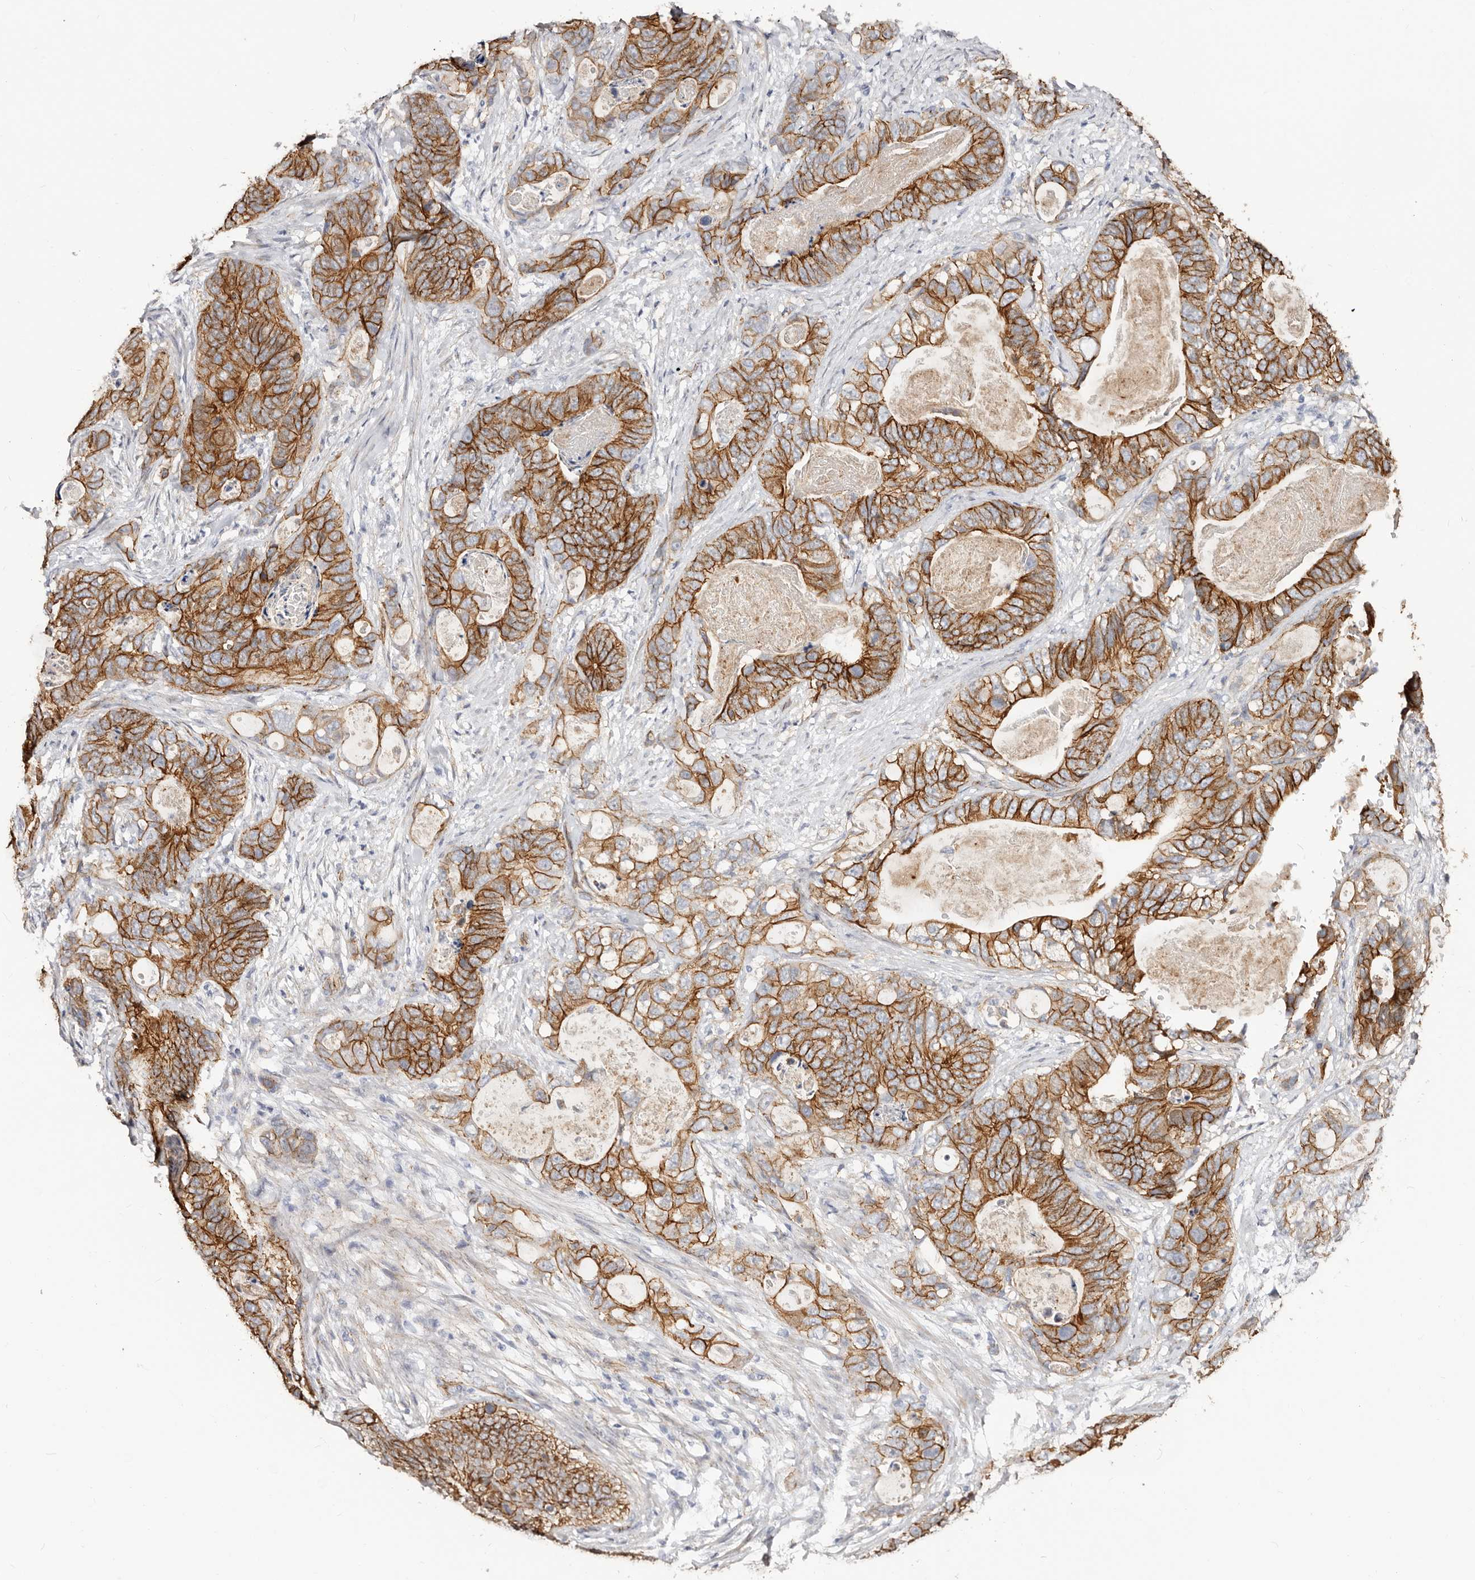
{"staining": {"intensity": "strong", "quantity": ">75%", "location": "cytoplasmic/membranous"}, "tissue": "stomach cancer", "cell_type": "Tumor cells", "image_type": "cancer", "snomed": [{"axis": "morphology", "description": "Normal tissue, NOS"}, {"axis": "morphology", "description": "Adenocarcinoma, NOS"}, {"axis": "topography", "description": "Stomach"}], "caption": "Immunohistochemical staining of stomach cancer exhibits high levels of strong cytoplasmic/membranous staining in about >75% of tumor cells. (DAB IHC with brightfield microscopy, high magnification).", "gene": "CTNNB1", "patient": {"sex": "female", "age": 89}}